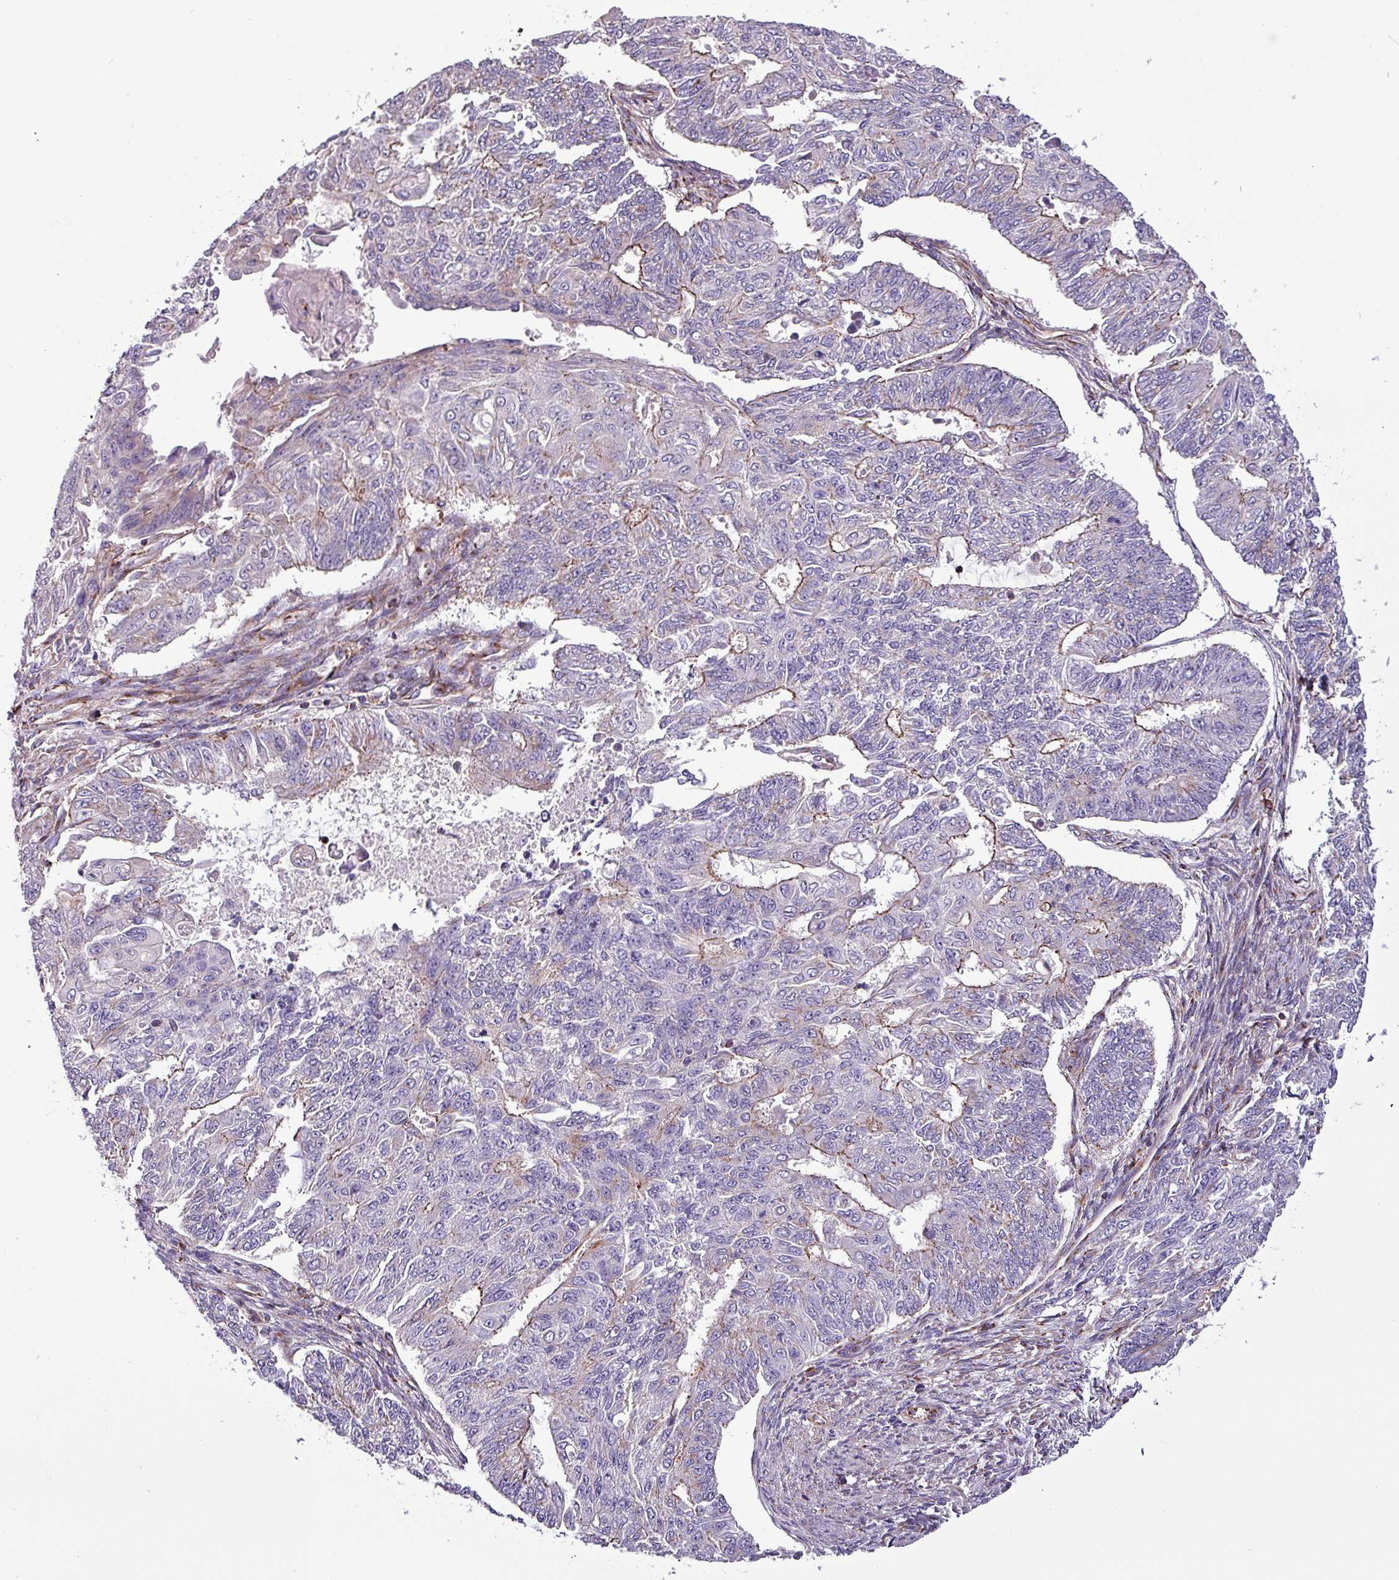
{"staining": {"intensity": "negative", "quantity": "none", "location": "none"}, "tissue": "endometrial cancer", "cell_type": "Tumor cells", "image_type": "cancer", "snomed": [{"axis": "morphology", "description": "Adenocarcinoma, NOS"}, {"axis": "topography", "description": "Endometrium"}], "caption": "Protein analysis of endometrial adenocarcinoma reveals no significant staining in tumor cells. Nuclei are stained in blue.", "gene": "VAMP4", "patient": {"sex": "female", "age": 32}}